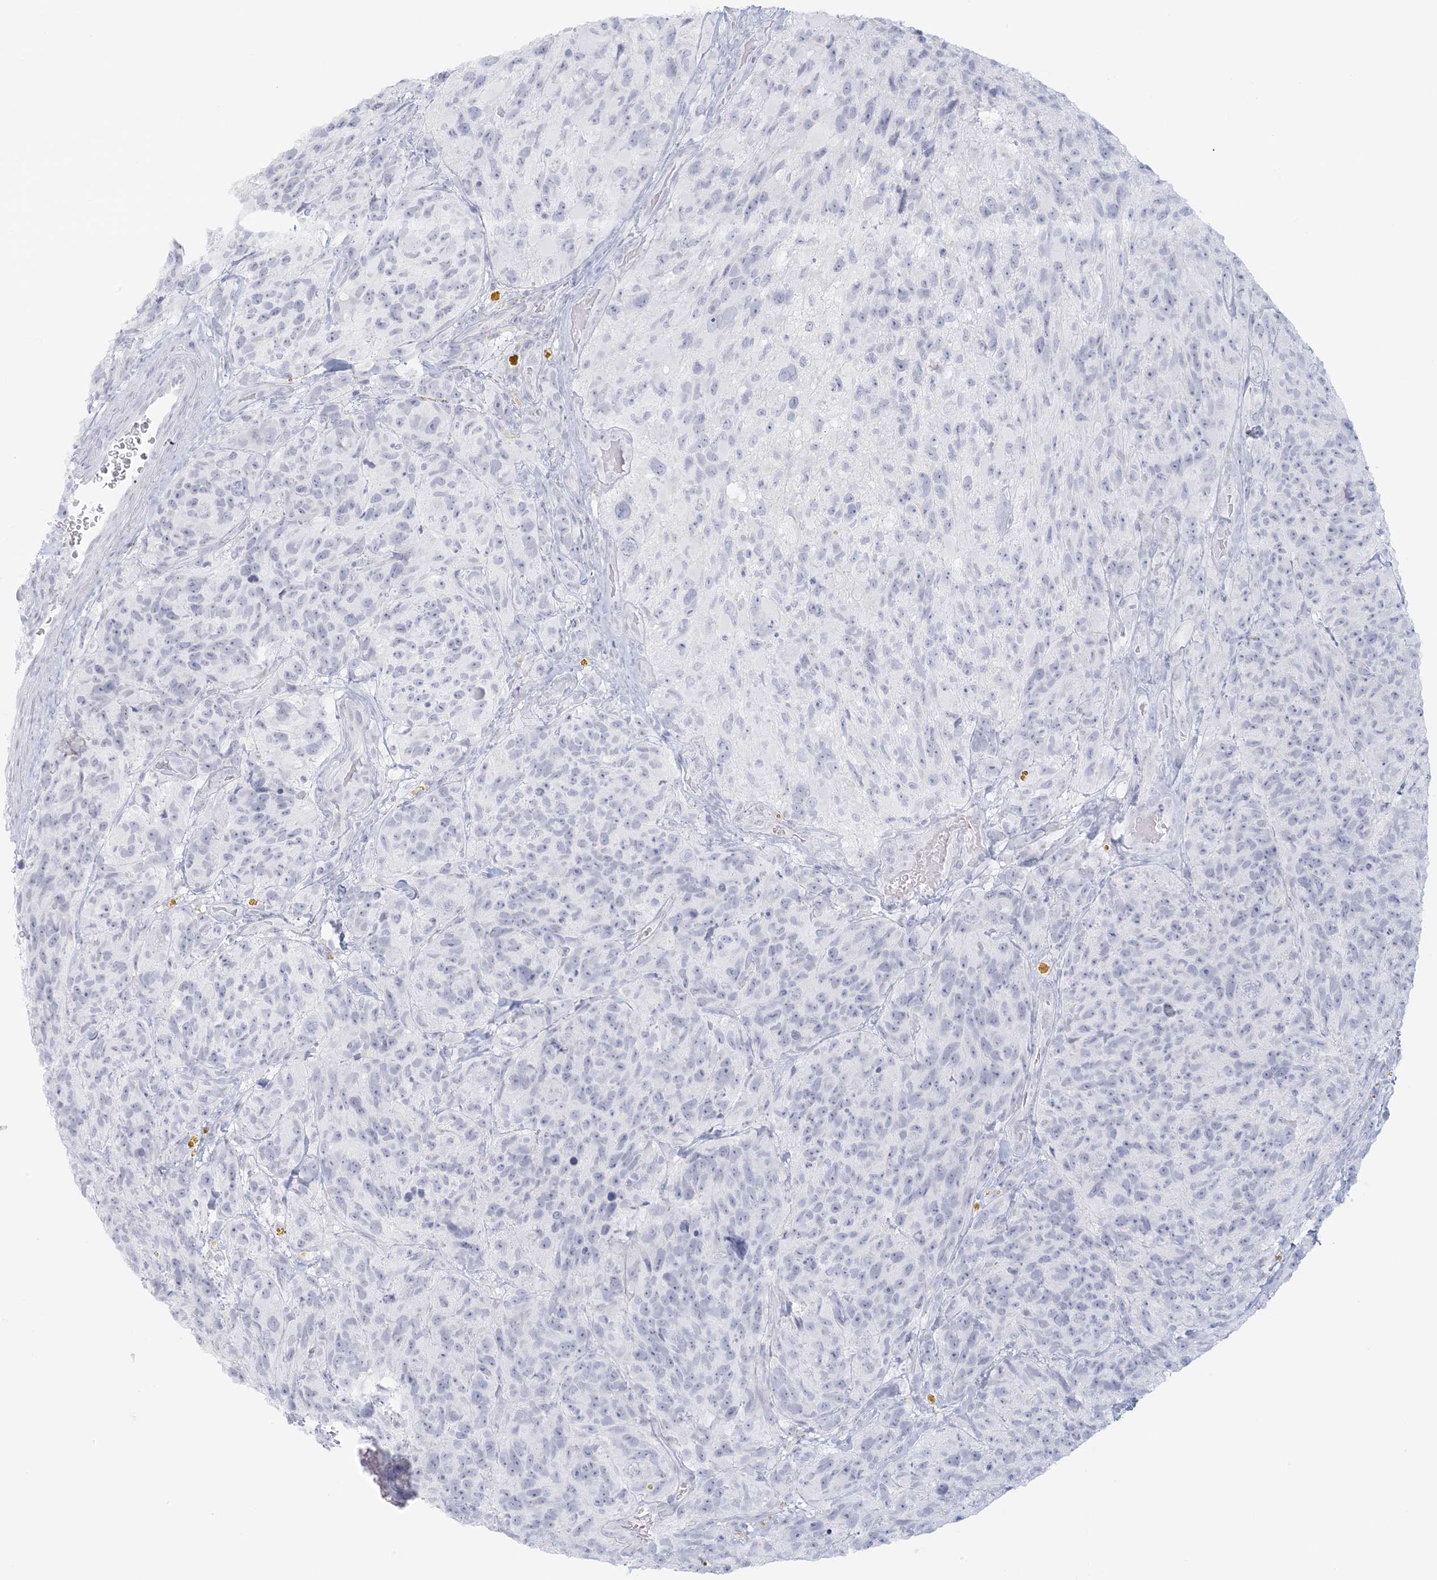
{"staining": {"intensity": "negative", "quantity": "none", "location": "none"}, "tissue": "glioma", "cell_type": "Tumor cells", "image_type": "cancer", "snomed": [{"axis": "morphology", "description": "Glioma, malignant, High grade"}, {"axis": "topography", "description": "Brain"}], "caption": "Tumor cells show no significant staining in malignant high-grade glioma.", "gene": "LIPT1", "patient": {"sex": "male", "age": 69}}